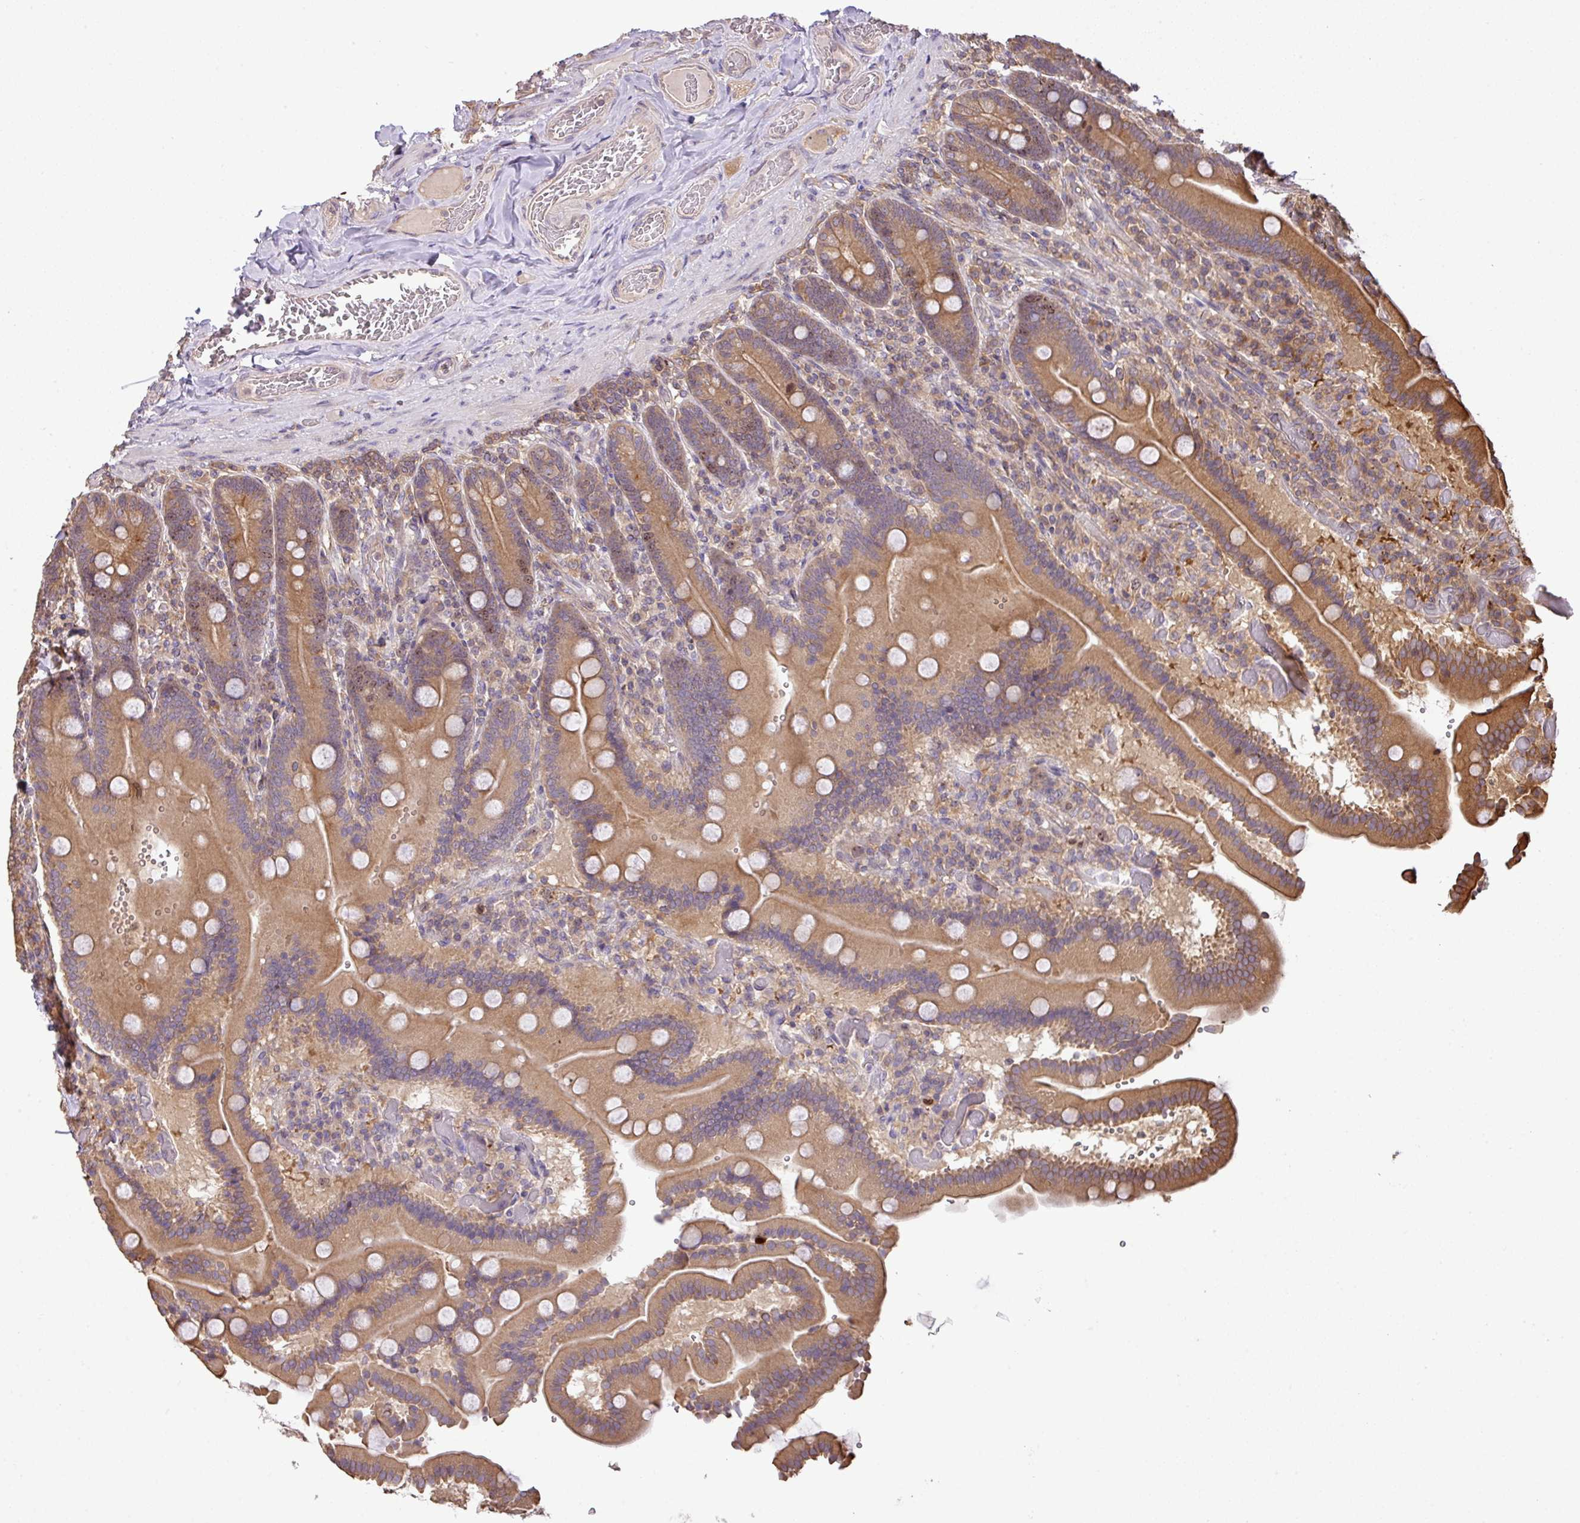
{"staining": {"intensity": "moderate", "quantity": ">75%", "location": "cytoplasmic/membranous"}, "tissue": "duodenum", "cell_type": "Glandular cells", "image_type": "normal", "snomed": [{"axis": "morphology", "description": "Normal tissue, NOS"}, {"axis": "topography", "description": "Duodenum"}], "caption": "Immunohistochemical staining of normal human duodenum demonstrates moderate cytoplasmic/membranous protein staining in approximately >75% of glandular cells.", "gene": "VENTX", "patient": {"sex": "female", "age": 62}}